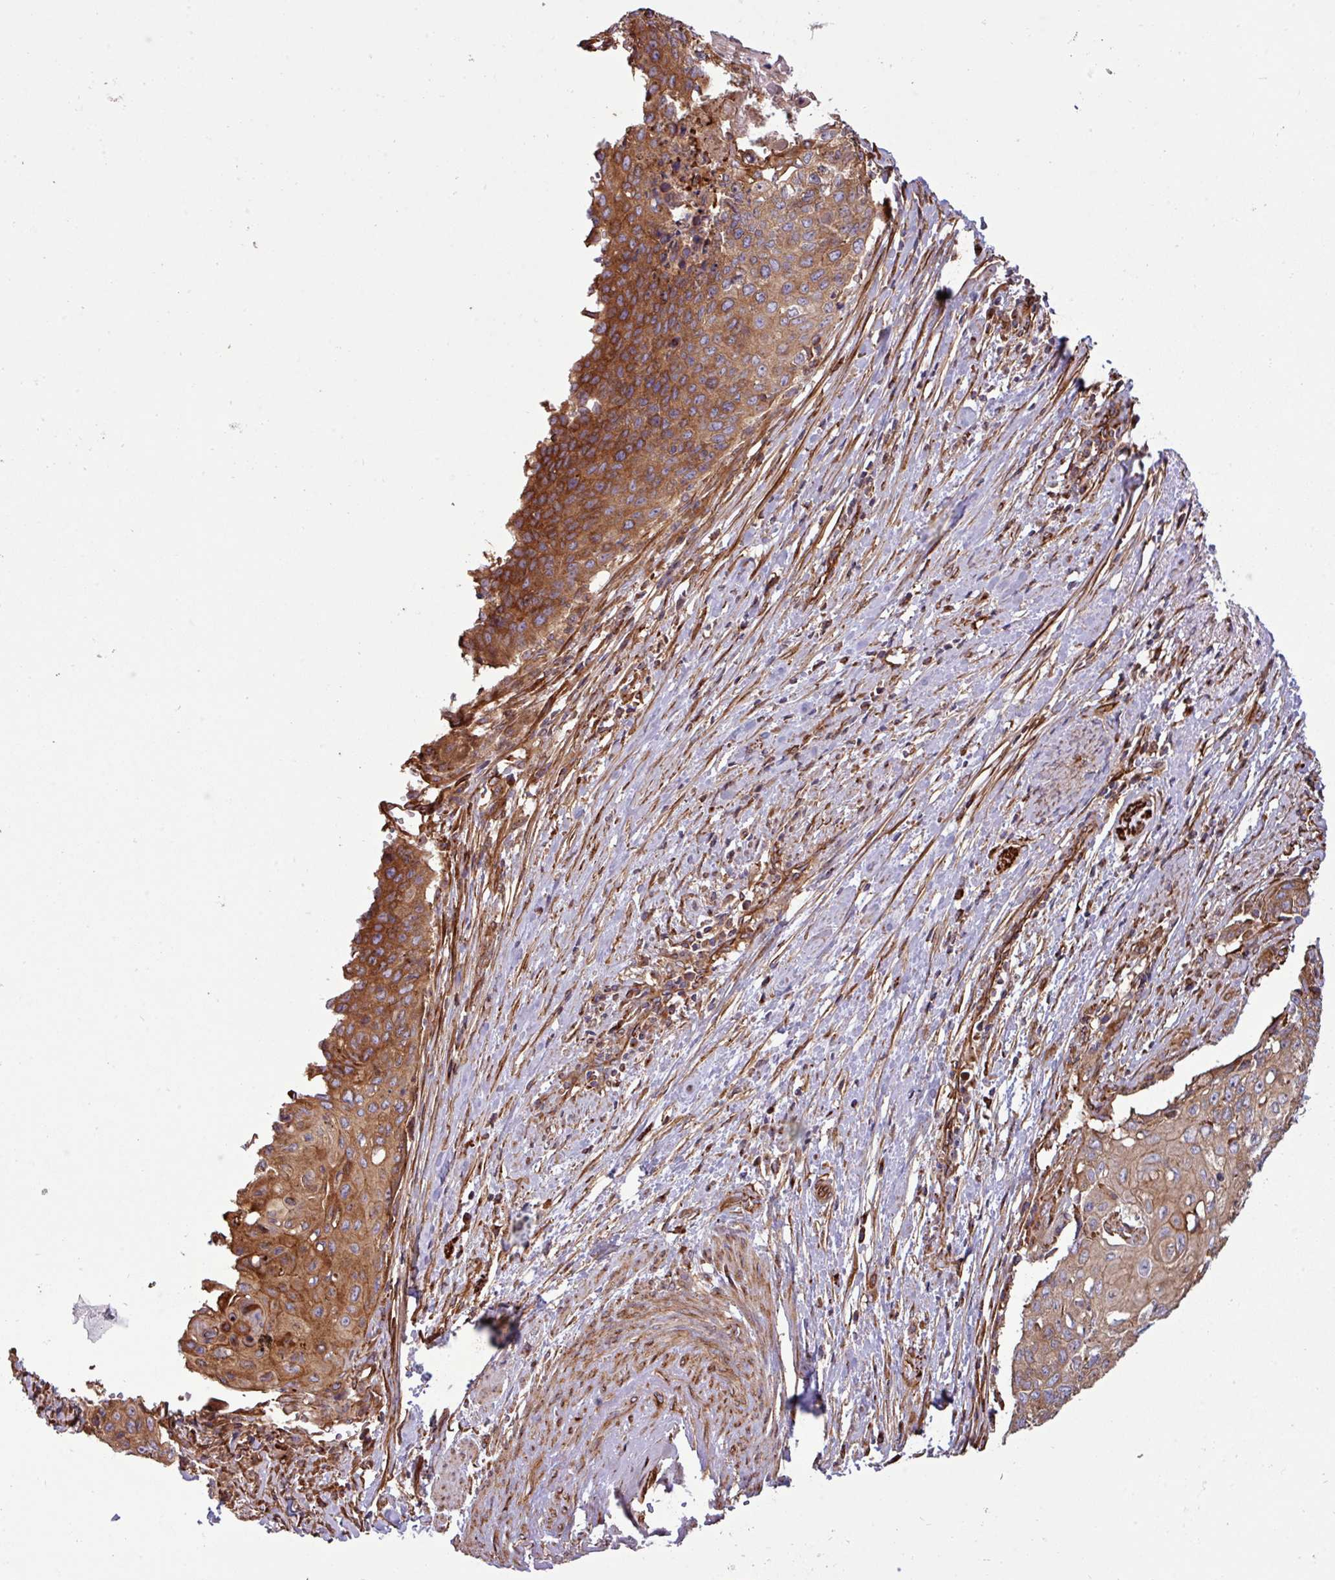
{"staining": {"intensity": "strong", "quantity": ">75%", "location": "cytoplasmic/membranous"}, "tissue": "cervical cancer", "cell_type": "Tumor cells", "image_type": "cancer", "snomed": [{"axis": "morphology", "description": "Squamous cell carcinoma, NOS"}, {"axis": "topography", "description": "Cervix"}], "caption": "This photomicrograph displays immunohistochemistry (IHC) staining of squamous cell carcinoma (cervical), with high strong cytoplasmic/membranous expression in about >75% of tumor cells.", "gene": "ZNF300", "patient": {"sex": "female", "age": 39}}